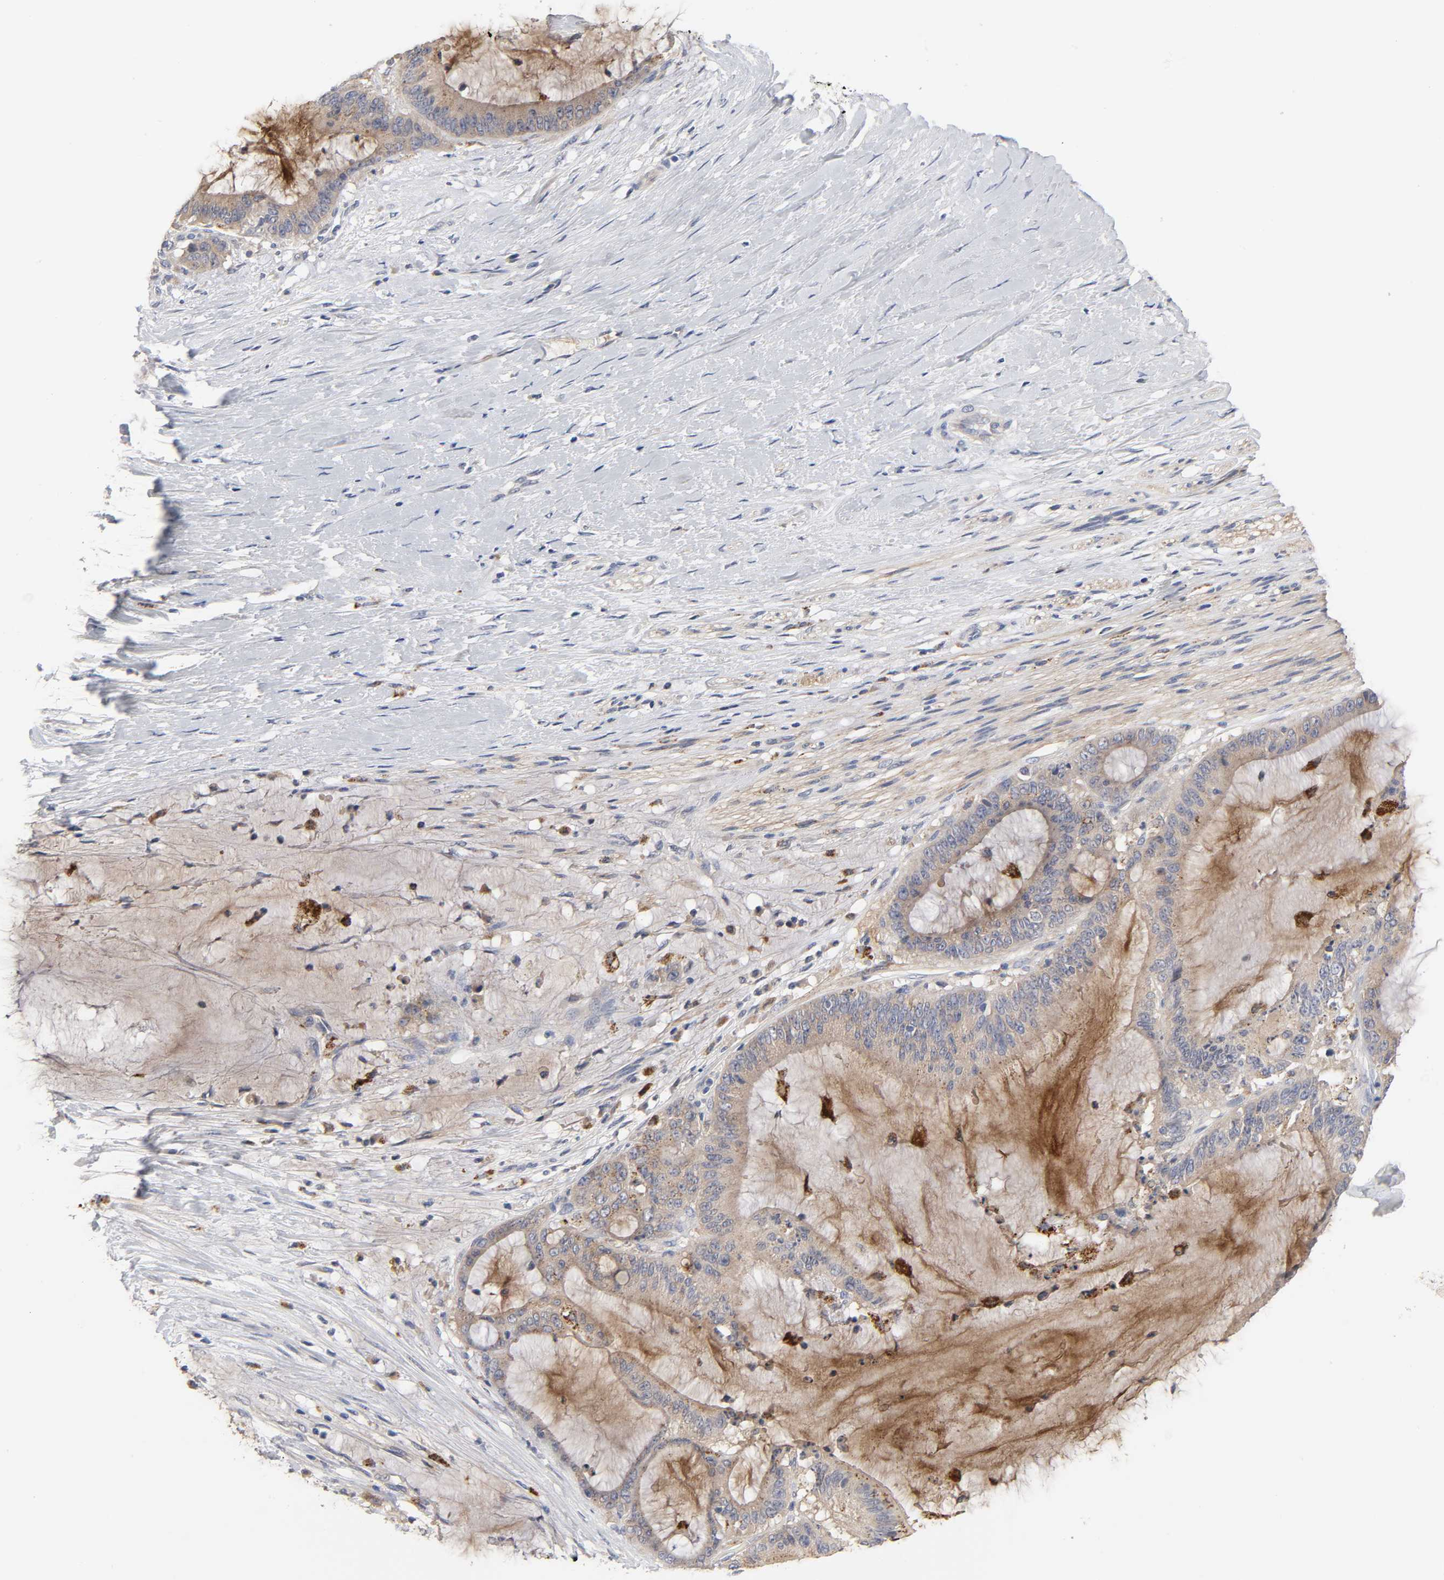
{"staining": {"intensity": "weak", "quantity": ">75%", "location": "cytoplasmic/membranous"}, "tissue": "liver cancer", "cell_type": "Tumor cells", "image_type": "cancer", "snomed": [{"axis": "morphology", "description": "Cholangiocarcinoma"}, {"axis": "topography", "description": "Liver"}], "caption": "Protein staining displays weak cytoplasmic/membranous staining in approximately >75% of tumor cells in liver cancer (cholangiocarcinoma). The protein of interest is shown in brown color, while the nuclei are stained blue.", "gene": "C17orf75", "patient": {"sex": "female", "age": 73}}